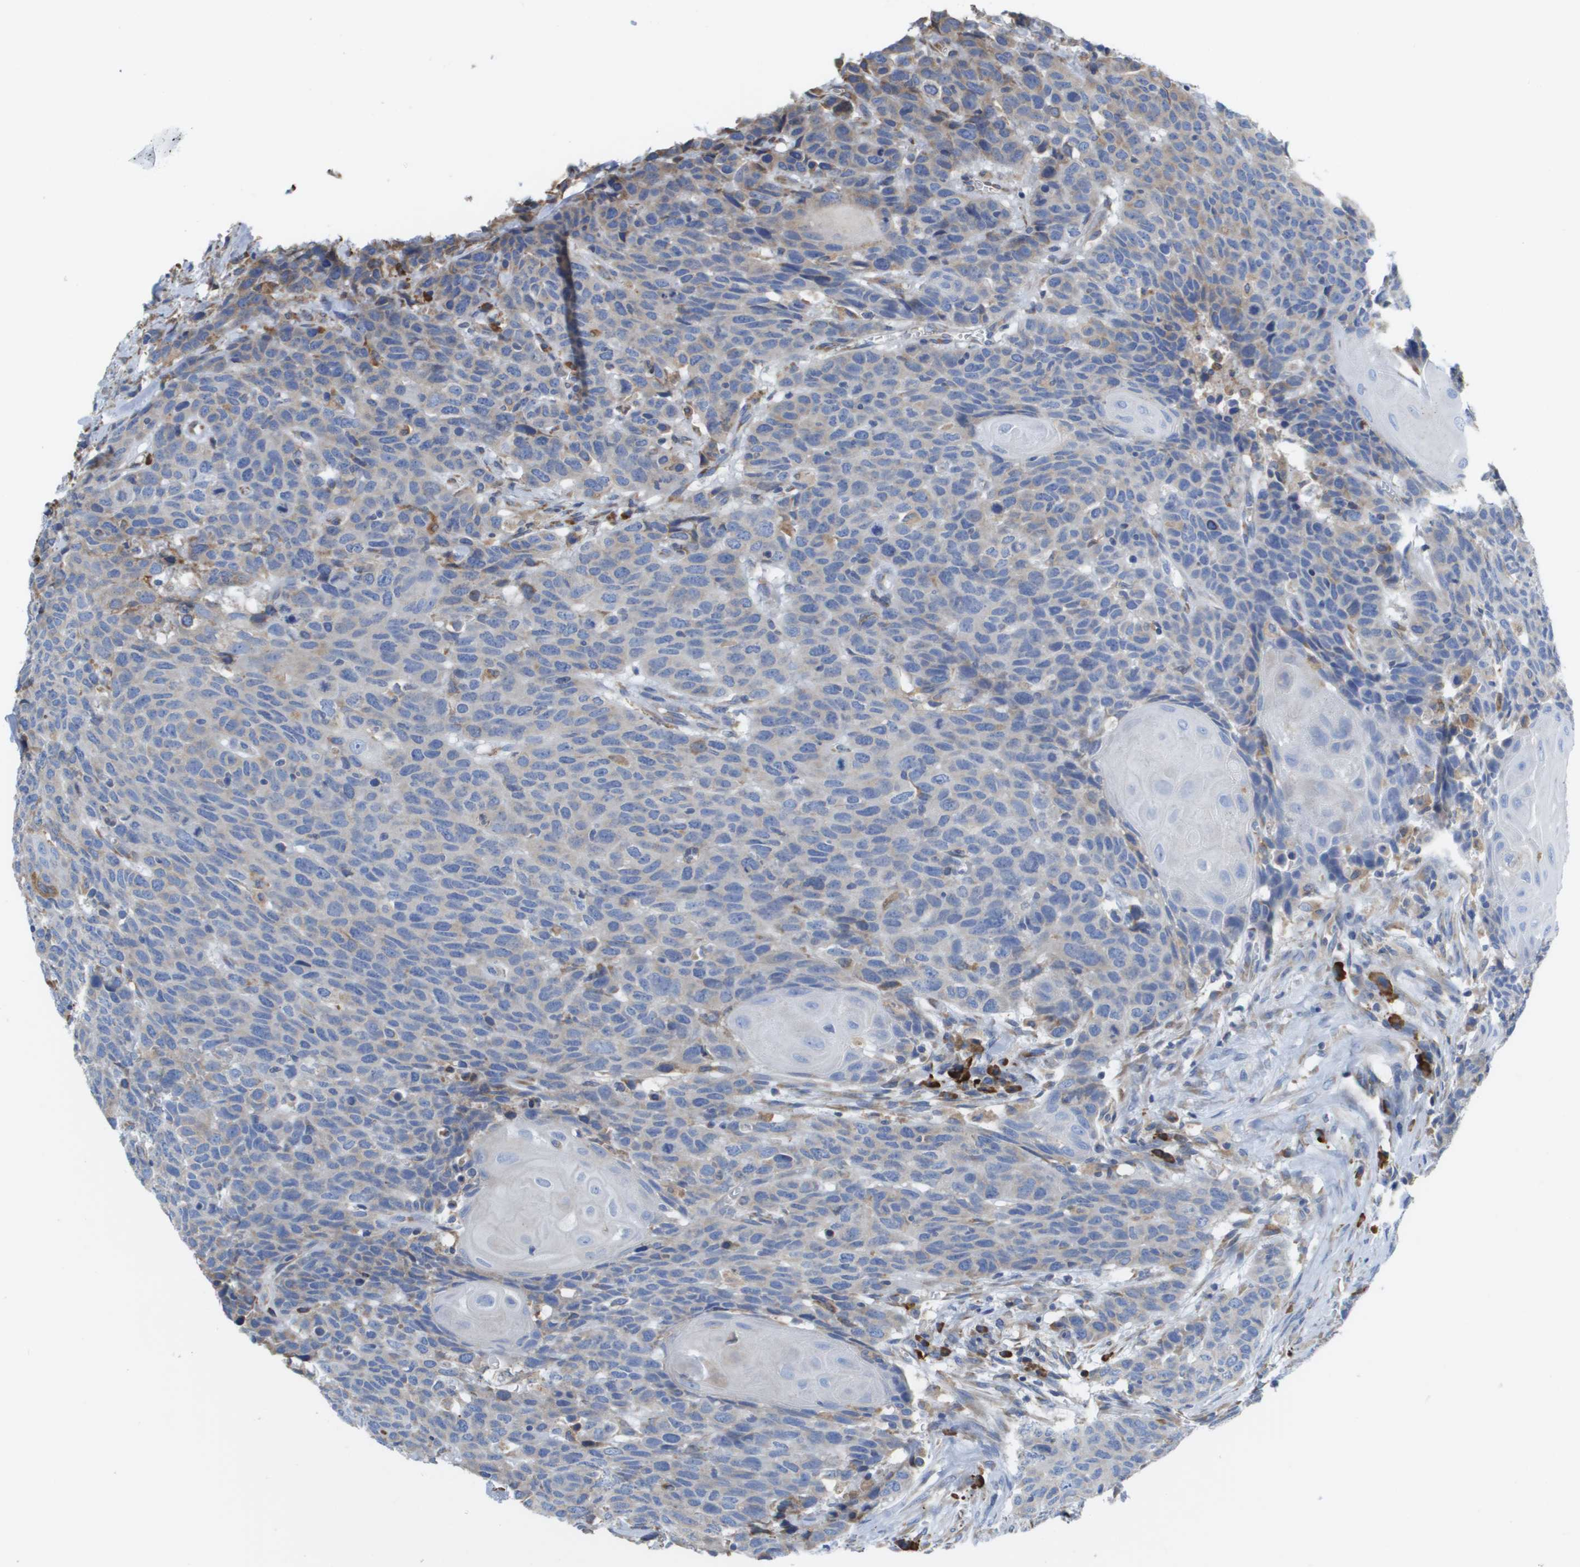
{"staining": {"intensity": "weak", "quantity": "<25%", "location": "cytoplasmic/membranous"}, "tissue": "head and neck cancer", "cell_type": "Tumor cells", "image_type": "cancer", "snomed": [{"axis": "morphology", "description": "Squamous cell carcinoma, NOS"}, {"axis": "topography", "description": "Head-Neck"}], "caption": "Head and neck cancer (squamous cell carcinoma) stained for a protein using IHC exhibits no positivity tumor cells.", "gene": "SDR42E1", "patient": {"sex": "male", "age": 66}}